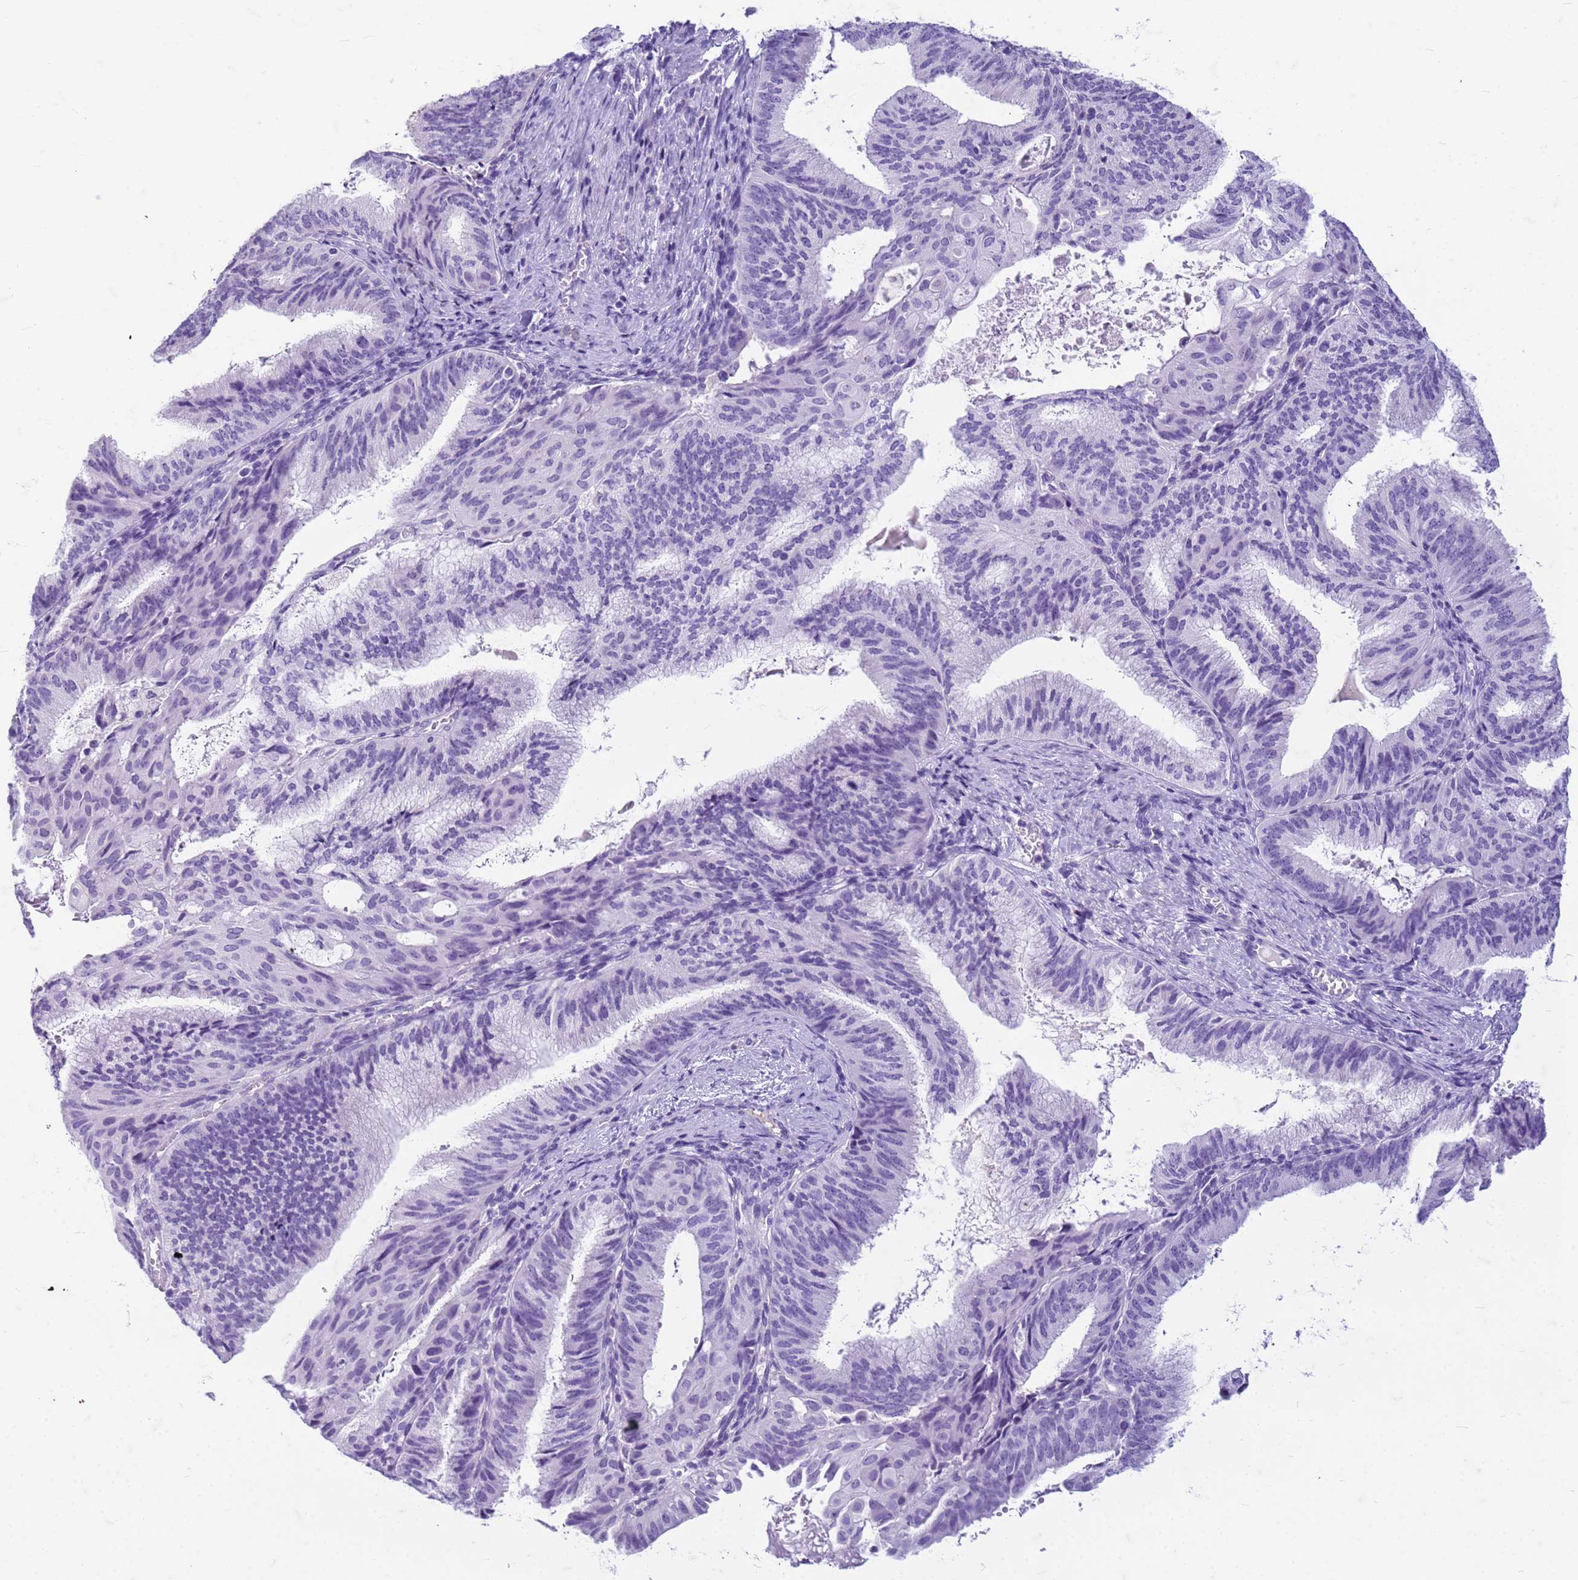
{"staining": {"intensity": "negative", "quantity": "none", "location": "none"}, "tissue": "endometrial cancer", "cell_type": "Tumor cells", "image_type": "cancer", "snomed": [{"axis": "morphology", "description": "Adenocarcinoma, NOS"}, {"axis": "topography", "description": "Endometrium"}], "caption": "Protein analysis of endometrial cancer (adenocarcinoma) displays no significant expression in tumor cells. Nuclei are stained in blue.", "gene": "CFAP100", "patient": {"sex": "female", "age": 49}}